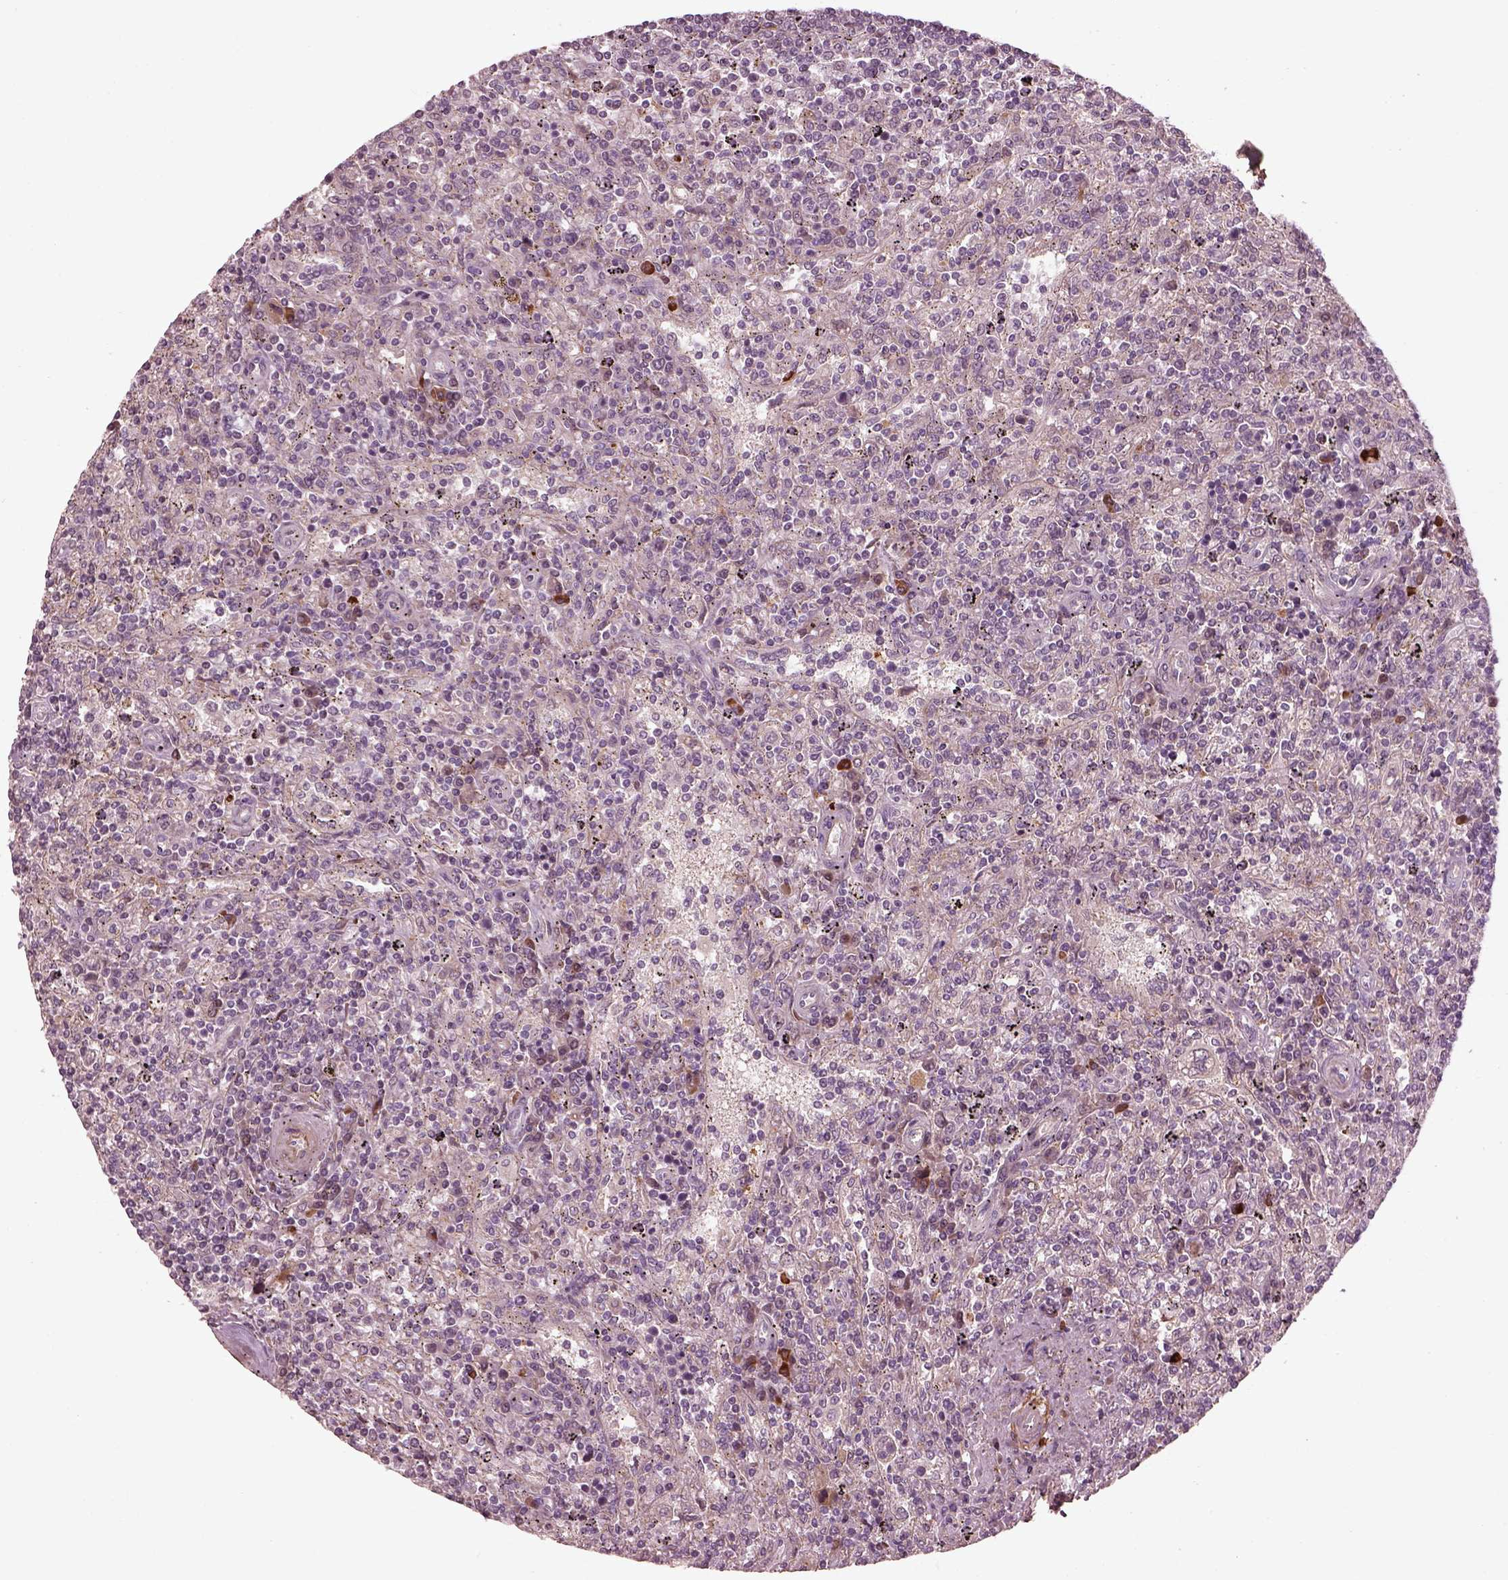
{"staining": {"intensity": "negative", "quantity": "none", "location": "none"}, "tissue": "lymphoma", "cell_type": "Tumor cells", "image_type": "cancer", "snomed": [{"axis": "morphology", "description": "Malignant lymphoma, non-Hodgkin's type, Low grade"}, {"axis": "topography", "description": "Spleen"}], "caption": "DAB (3,3'-diaminobenzidine) immunohistochemical staining of lymphoma demonstrates no significant expression in tumor cells.", "gene": "EFEMP1", "patient": {"sex": "male", "age": 62}}